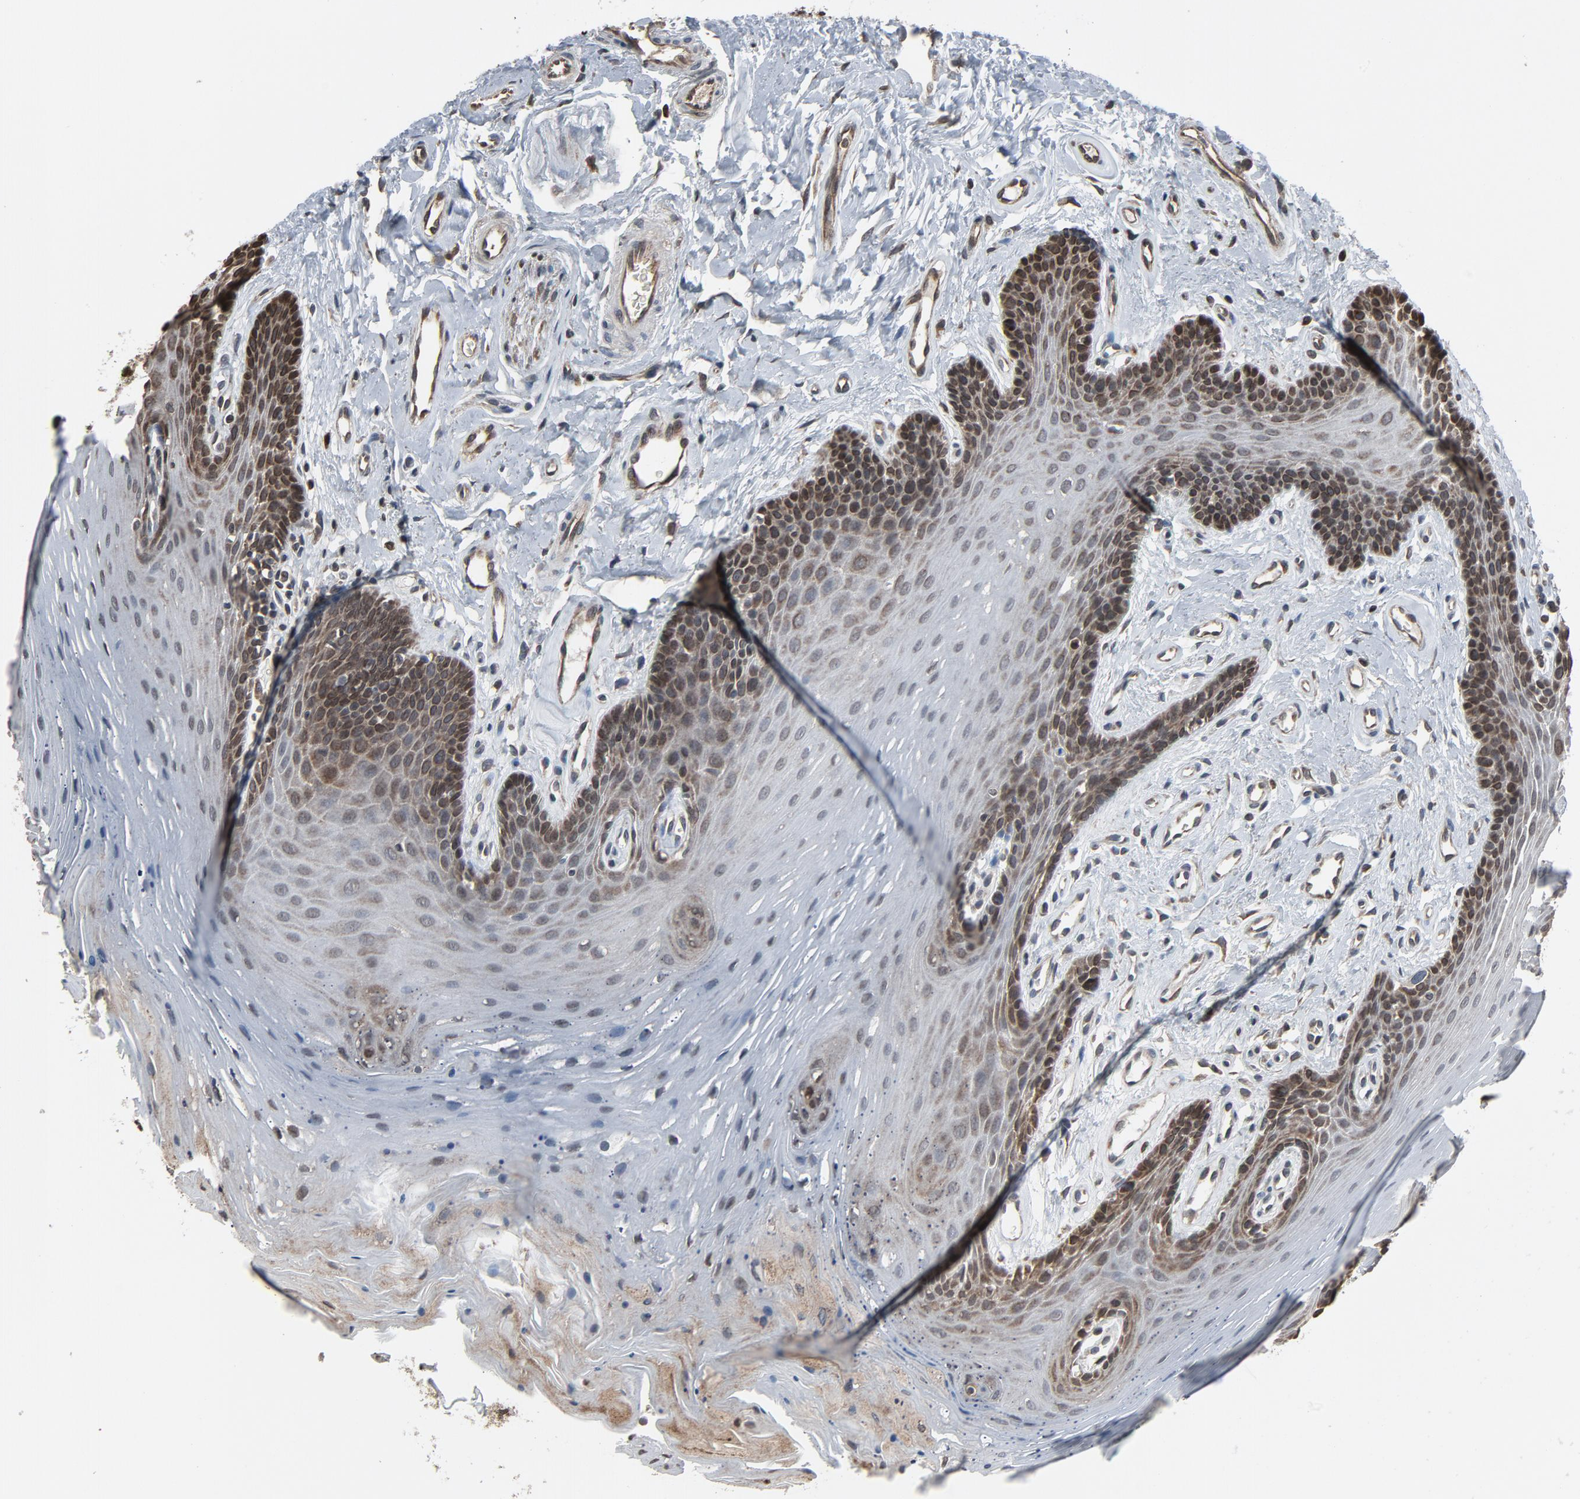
{"staining": {"intensity": "moderate", "quantity": "<25%", "location": "cytoplasmic/membranous,nuclear"}, "tissue": "oral mucosa", "cell_type": "Squamous epithelial cells", "image_type": "normal", "snomed": [{"axis": "morphology", "description": "Normal tissue, NOS"}, {"axis": "topography", "description": "Oral tissue"}], "caption": "A brown stain labels moderate cytoplasmic/membranous,nuclear positivity of a protein in squamous epithelial cells of normal oral mucosa.", "gene": "UBE2D1", "patient": {"sex": "male", "age": 62}}